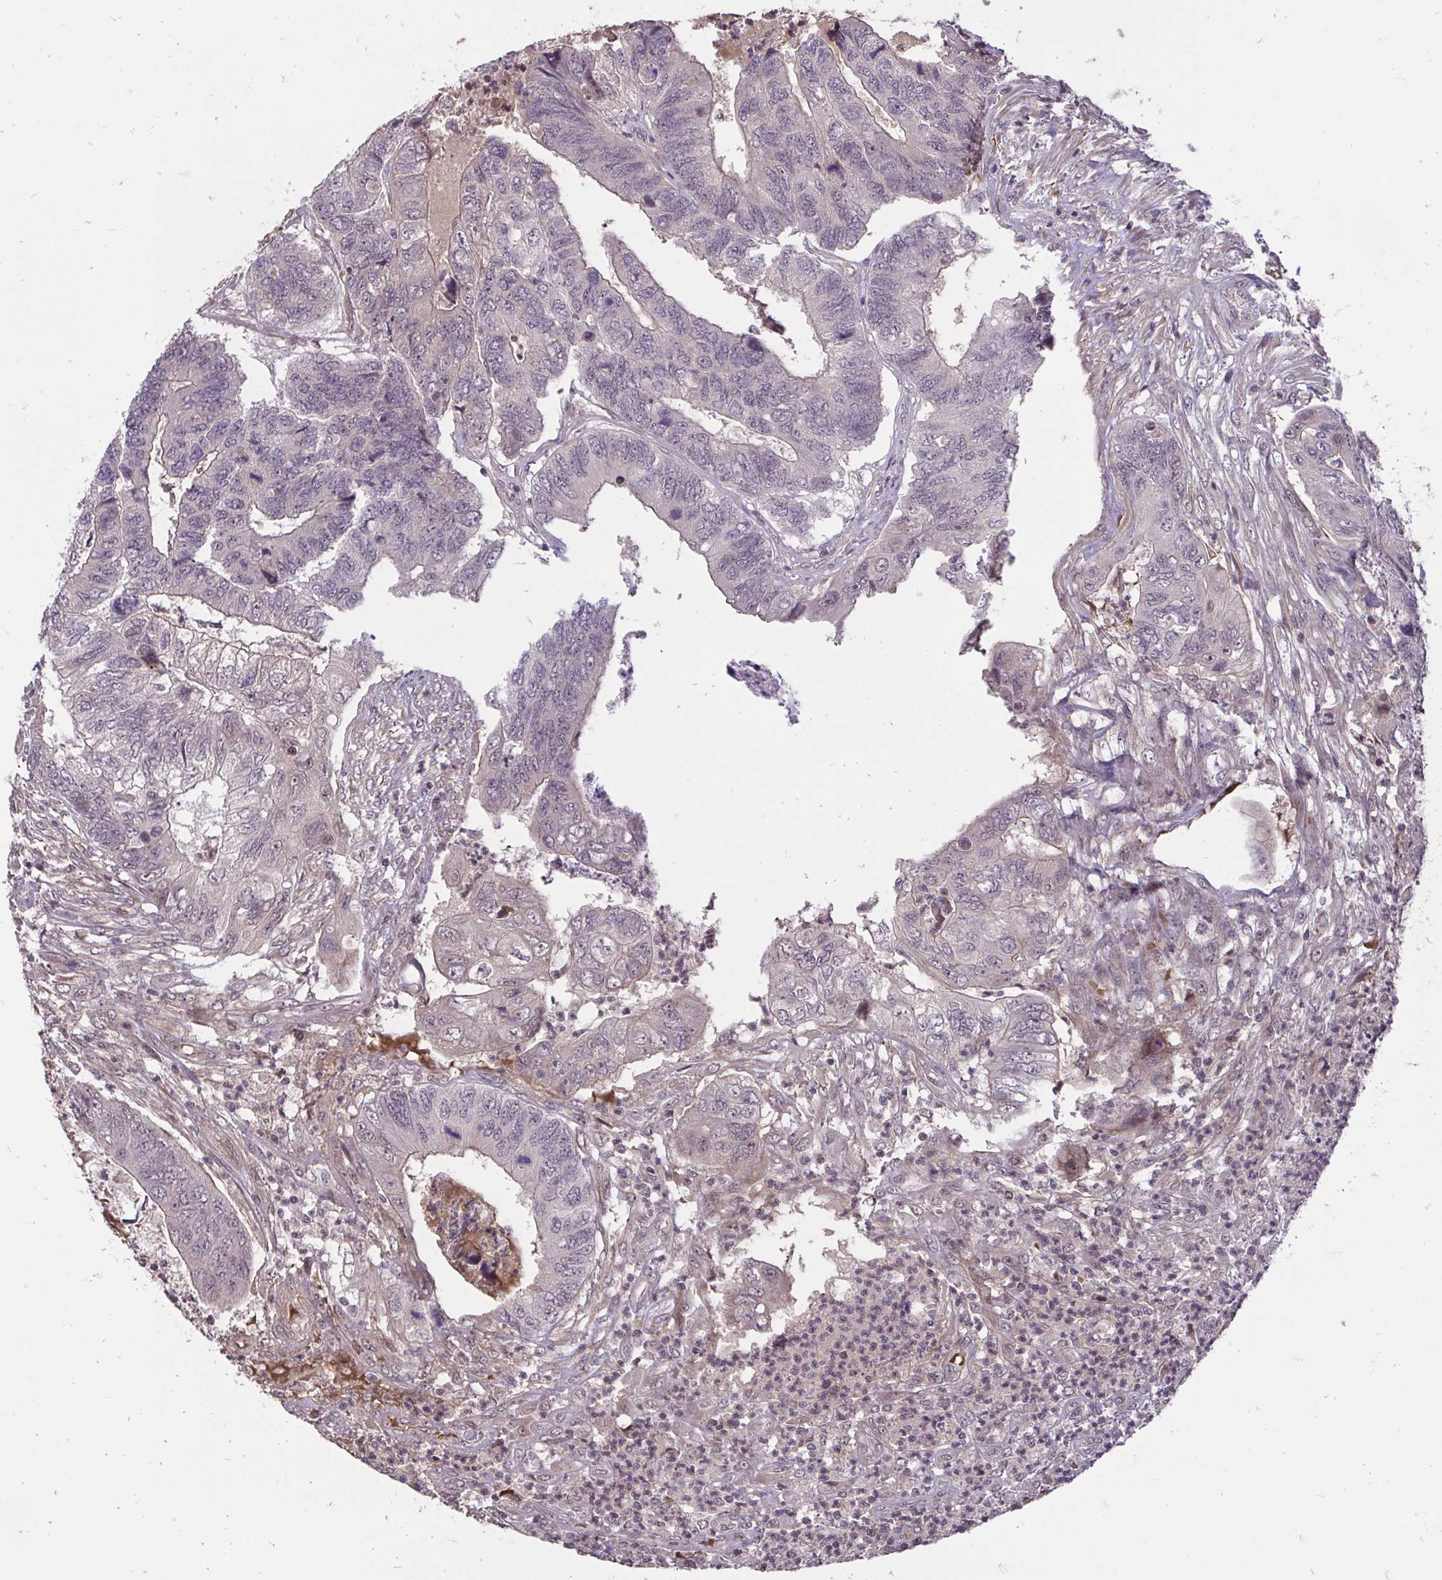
{"staining": {"intensity": "weak", "quantity": "25%-75%", "location": "nuclear"}, "tissue": "colorectal cancer", "cell_type": "Tumor cells", "image_type": "cancer", "snomed": [{"axis": "morphology", "description": "Adenocarcinoma, NOS"}, {"axis": "topography", "description": "Colon"}], "caption": "Immunohistochemical staining of colorectal adenocarcinoma demonstrates weak nuclear protein expression in about 25%-75% of tumor cells. (DAB (3,3'-diaminobenzidine) = brown stain, brightfield microscopy at high magnification).", "gene": "ZSCAN9", "patient": {"sex": "female", "age": 67}}